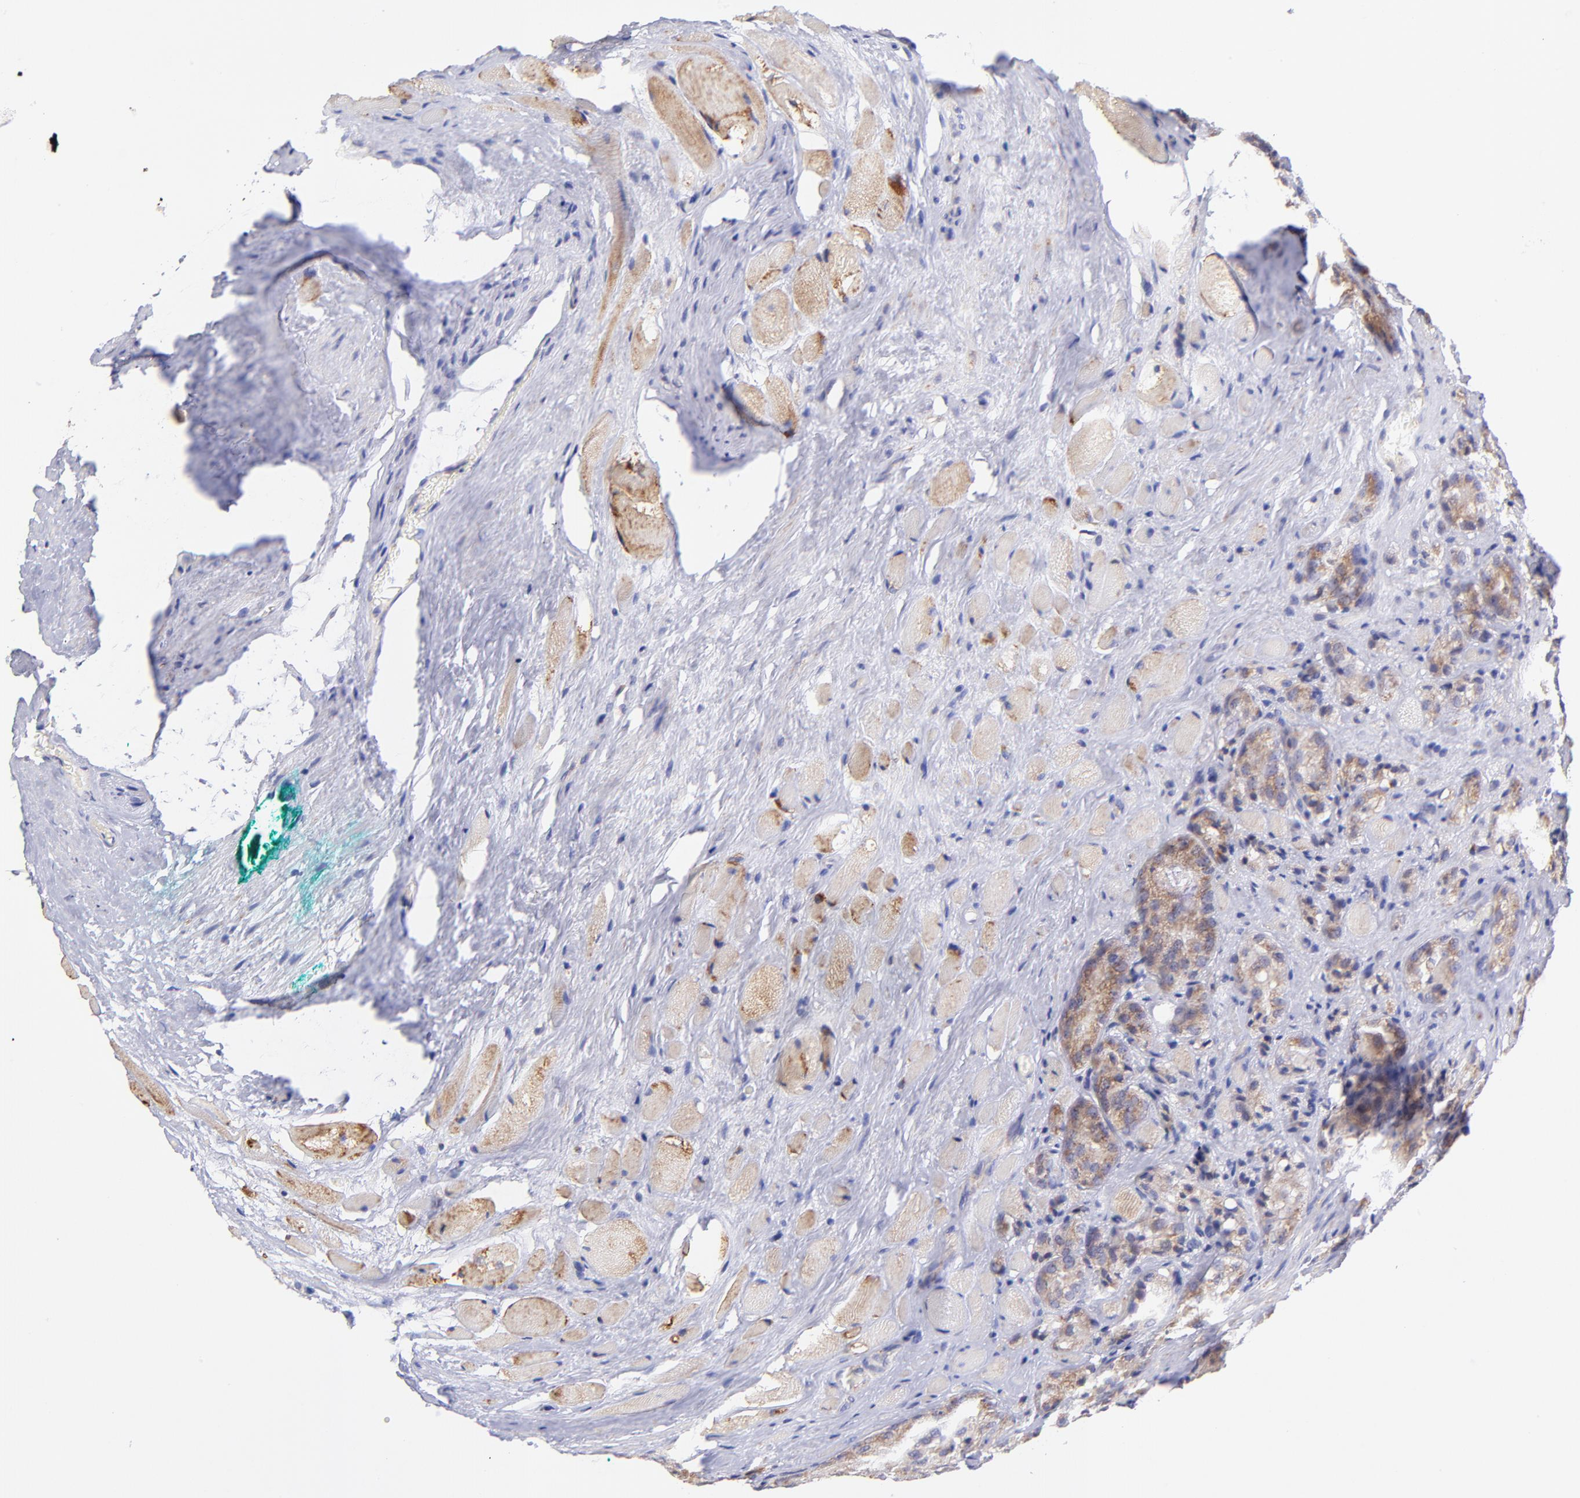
{"staining": {"intensity": "moderate", "quantity": "25%-75%", "location": "cytoplasmic/membranous"}, "tissue": "prostate cancer", "cell_type": "Tumor cells", "image_type": "cancer", "snomed": [{"axis": "morphology", "description": "Adenocarcinoma, Medium grade"}, {"axis": "topography", "description": "Prostate"}], "caption": "Prostate cancer (adenocarcinoma (medium-grade)) tissue displays moderate cytoplasmic/membranous positivity in approximately 25%-75% of tumor cells", "gene": "NDUFB7", "patient": {"sex": "male", "age": 60}}